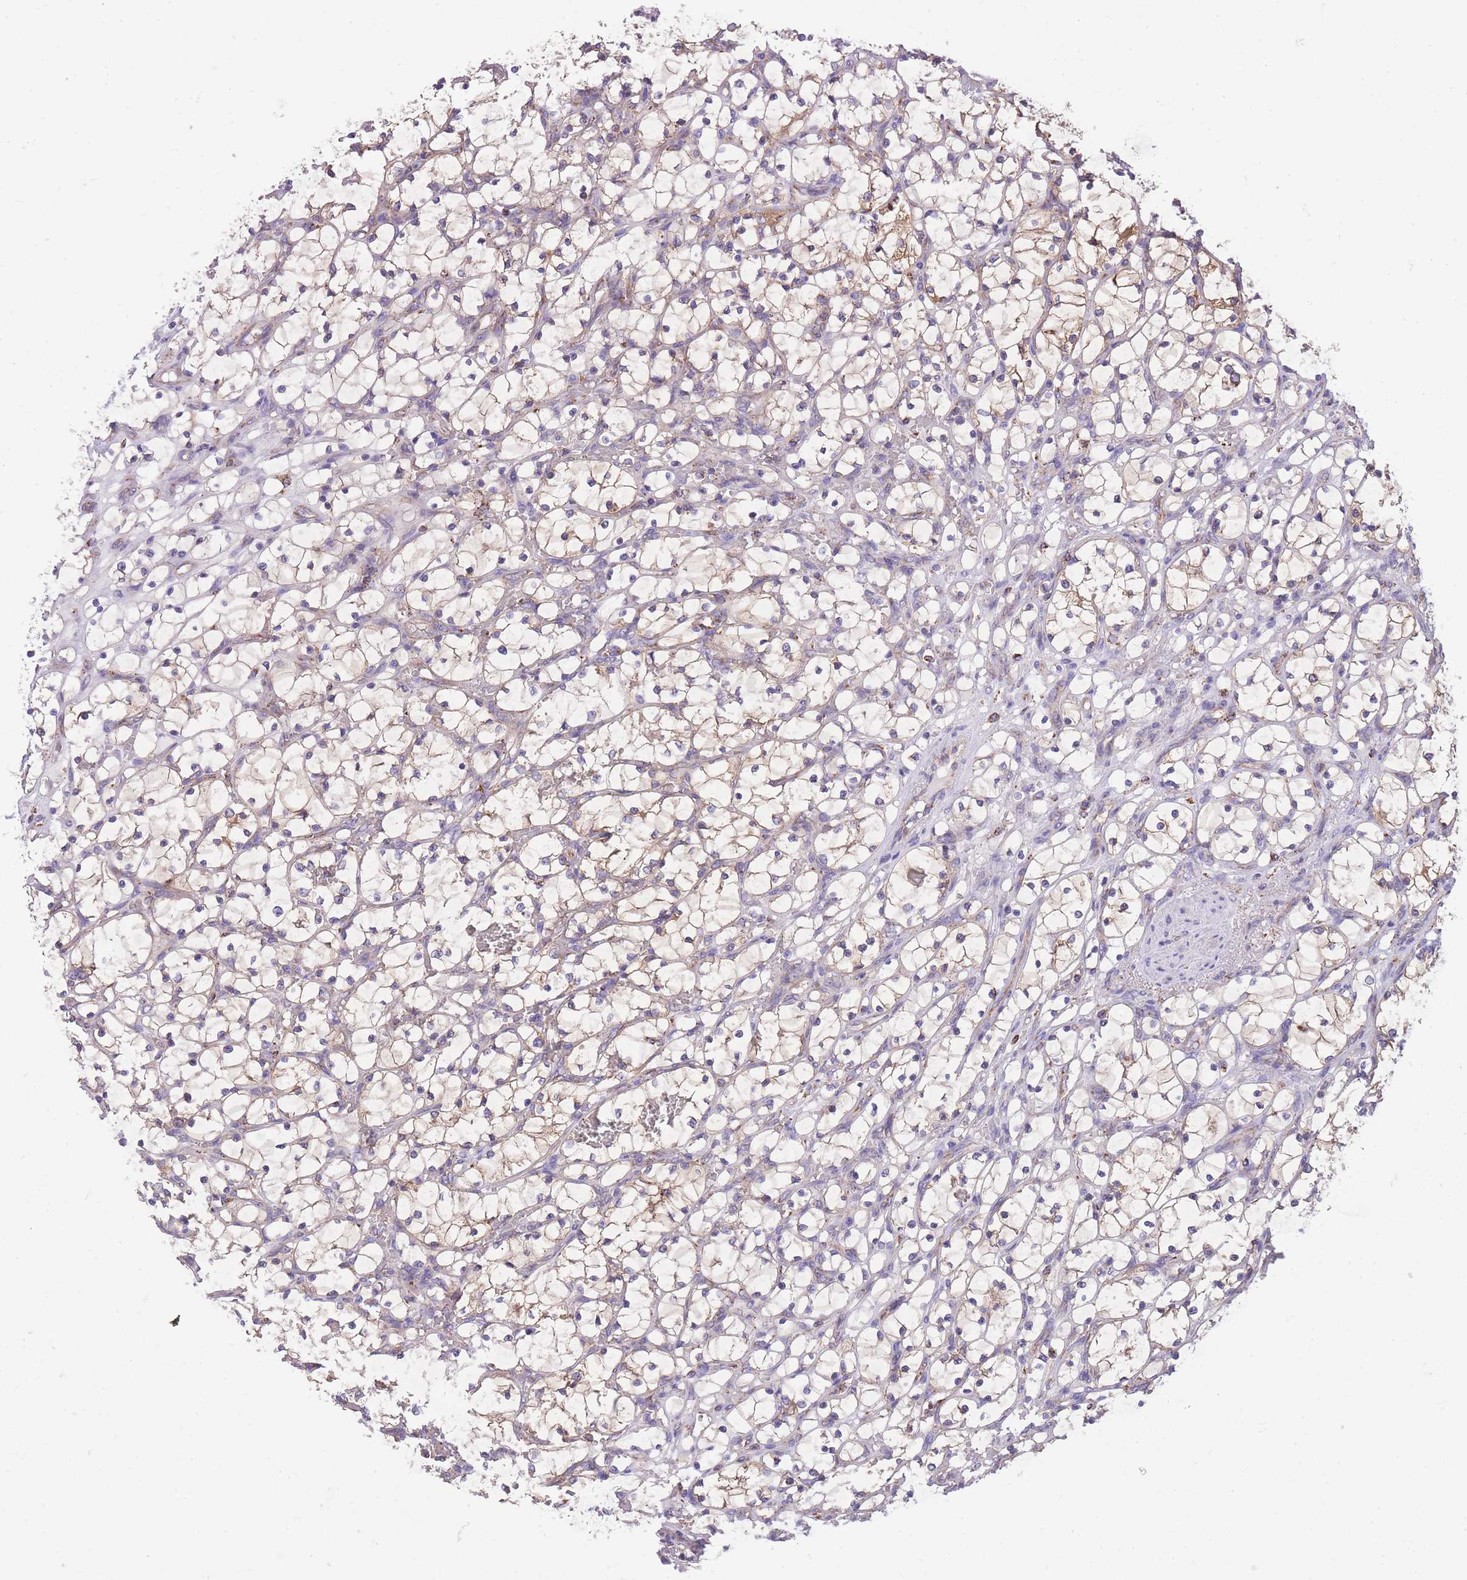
{"staining": {"intensity": "negative", "quantity": "none", "location": "none"}, "tissue": "renal cancer", "cell_type": "Tumor cells", "image_type": "cancer", "snomed": [{"axis": "morphology", "description": "Adenocarcinoma, NOS"}, {"axis": "topography", "description": "Kidney"}], "caption": "Renal cancer was stained to show a protein in brown. There is no significant expression in tumor cells.", "gene": "ST3GAL3", "patient": {"sex": "female", "age": 69}}